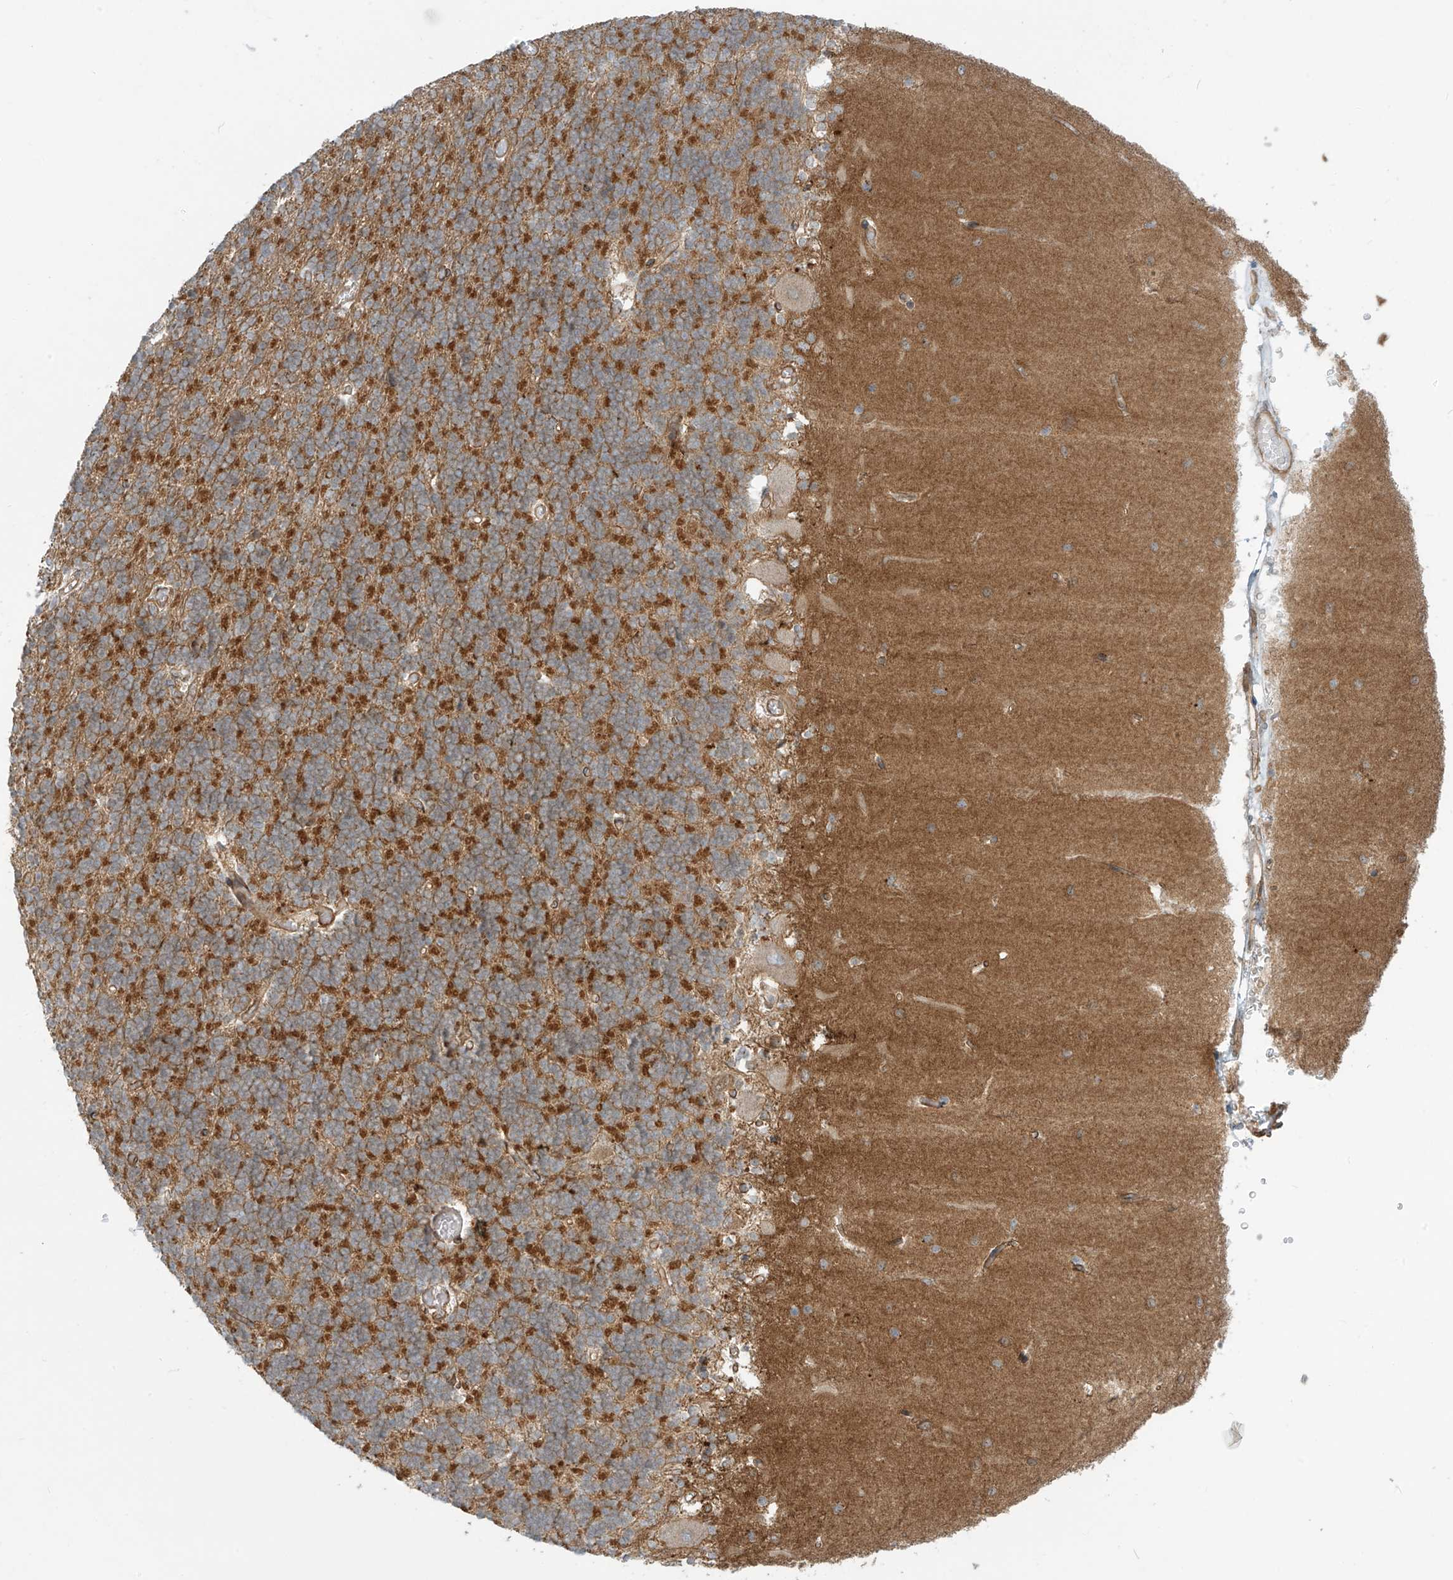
{"staining": {"intensity": "moderate", "quantity": "25%-75%", "location": "cytoplasmic/membranous"}, "tissue": "cerebellum", "cell_type": "Cells in granular layer", "image_type": "normal", "snomed": [{"axis": "morphology", "description": "Normal tissue, NOS"}, {"axis": "topography", "description": "Cerebellum"}], "caption": "Immunohistochemistry (IHC) histopathology image of unremarkable cerebellum: human cerebellum stained using IHC displays medium levels of moderate protein expression localized specifically in the cytoplasmic/membranous of cells in granular layer, appearing as a cytoplasmic/membranous brown color.", "gene": "LZTS3", "patient": {"sex": "male", "age": 37}}